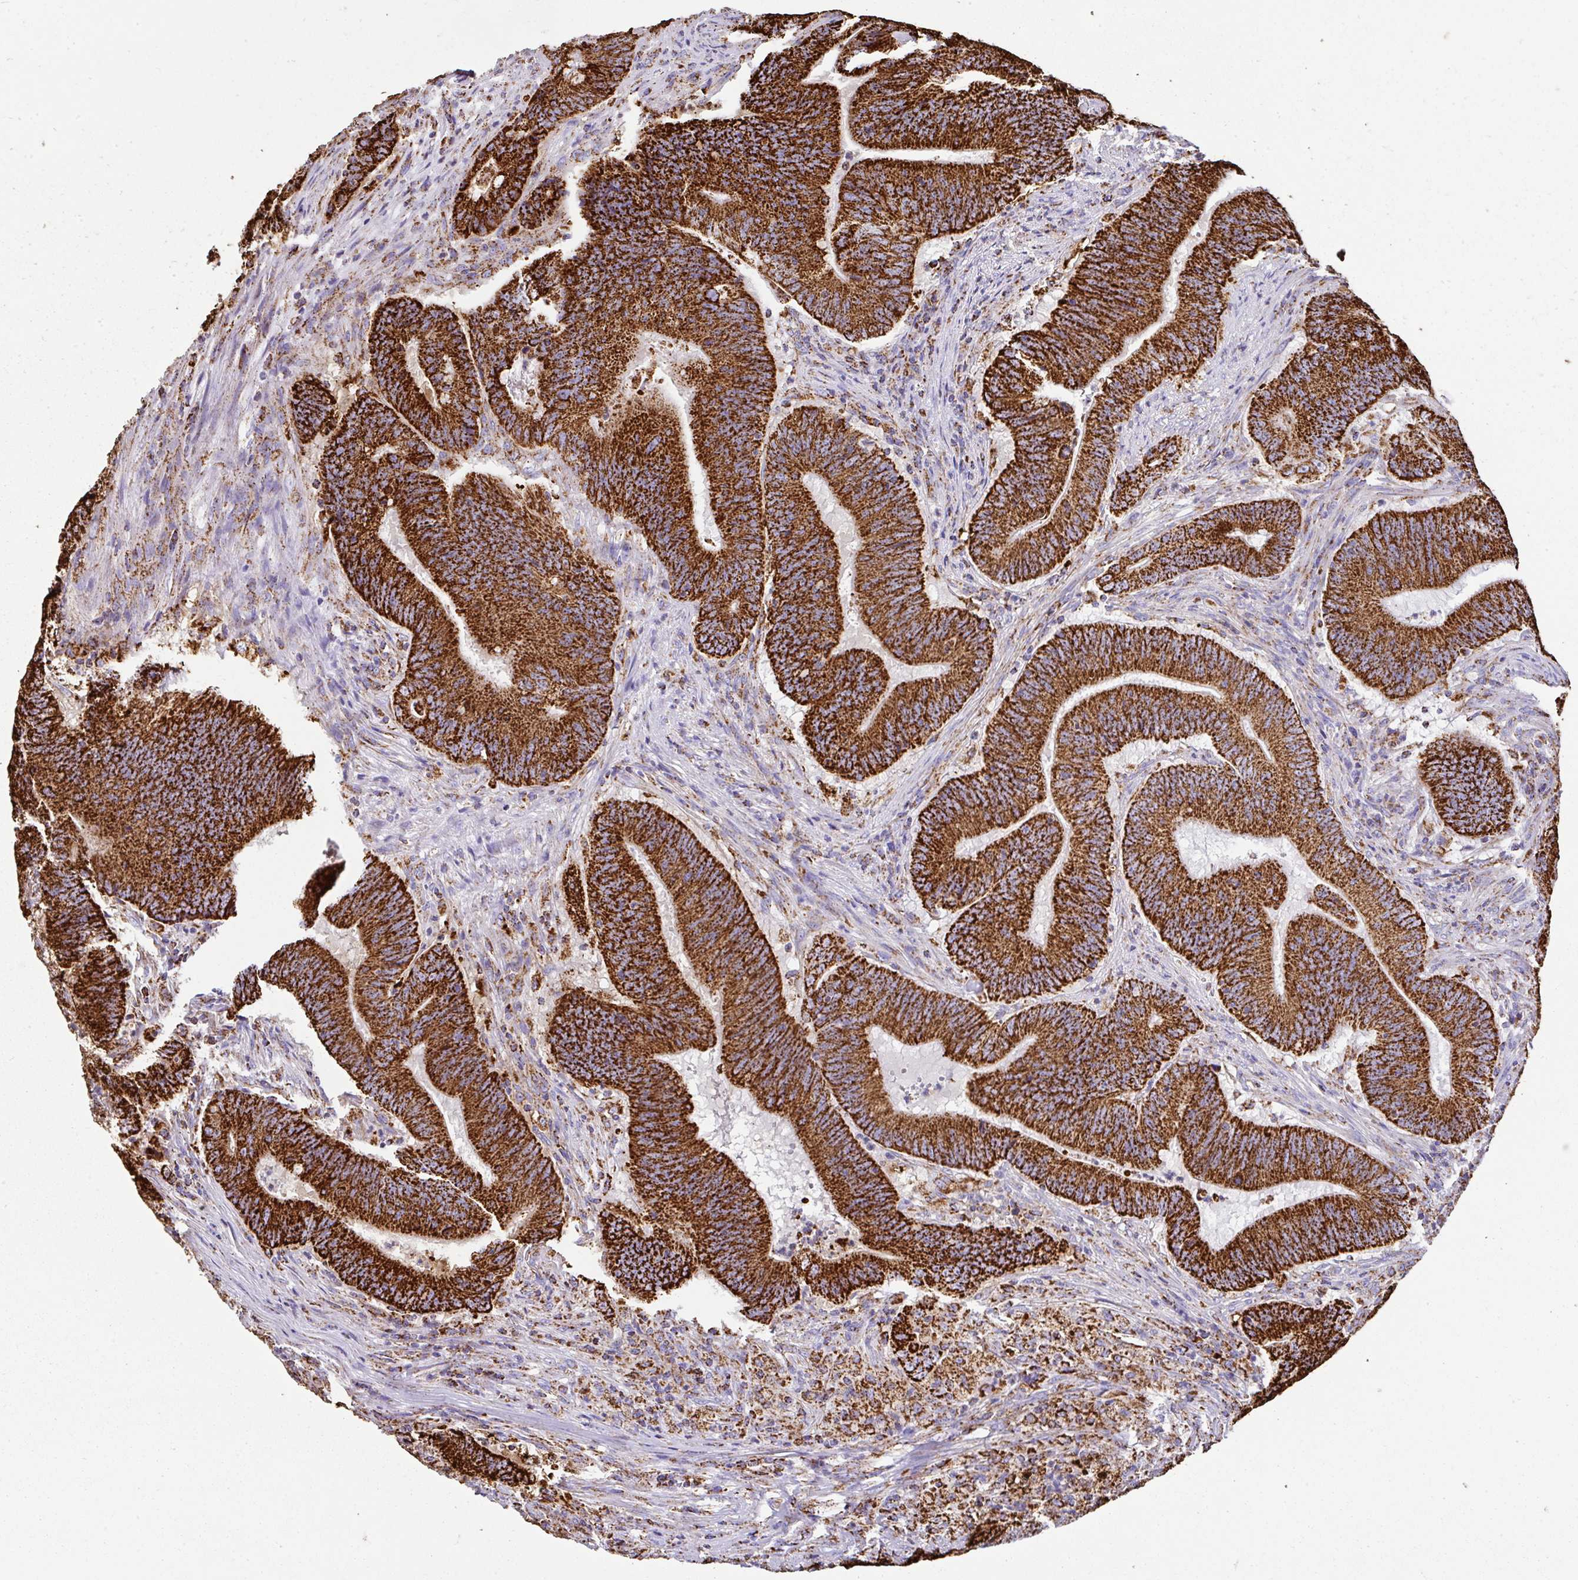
{"staining": {"intensity": "strong", "quantity": ">75%", "location": "cytoplasmic/membranous"}, "tissue": "colorectal cancer", "cell_type": "Tumor cells", "image_type": "cancer", "snomed": [{"axis": "morphology", "description": "Adenocarcinoma, NOS"}, {"axis": "topography", "description": "Colon"}], "caption": "A histopathology image of colorectal cancer stained for a protein demonstrates strong cytoplasmic/membranous brown staining in tumor cells.", "gene": "ANKRD33B", "patient": {"sex": "female", "age": 87}}